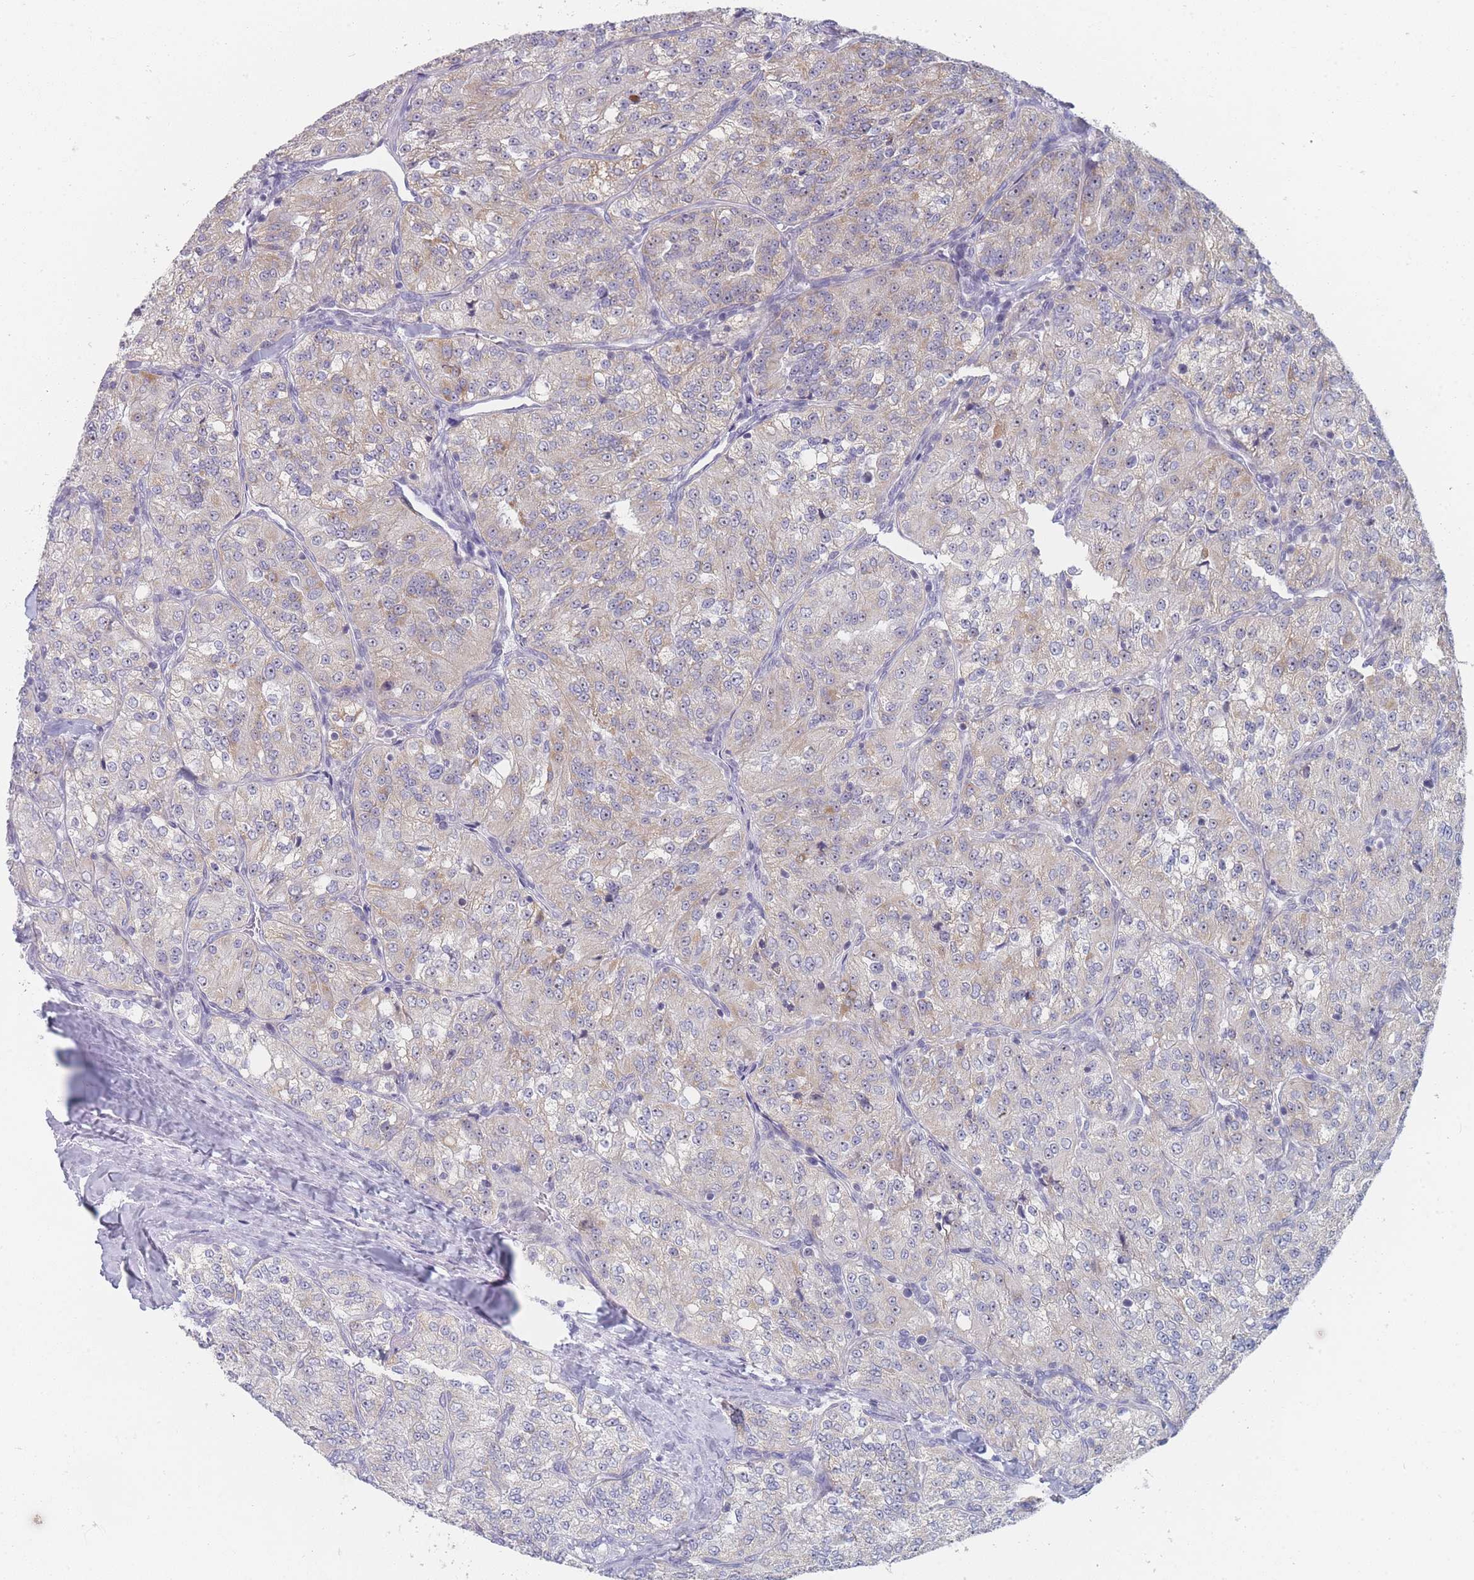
{"staining": {"intensity": "weak", "quantity": "<25%", "location": "cytoplasmic/membranous"}, "tissue": "renal cancer", "cell_type": "Tumor cells", "image_type": "cancer", "snomed": [{"axis": "morphology", "description": "Adenocarcinoma, NOS"}, {"axis": "topography", "description": "Kidney"}], "caption": "Adenocarcinoma (renal) stained for a protein using immunohistochemistry (IHC) demonstrates no positivity tumor cells.", "gene": "RNF8", "patient": {"sex": "female", "age": 63}}